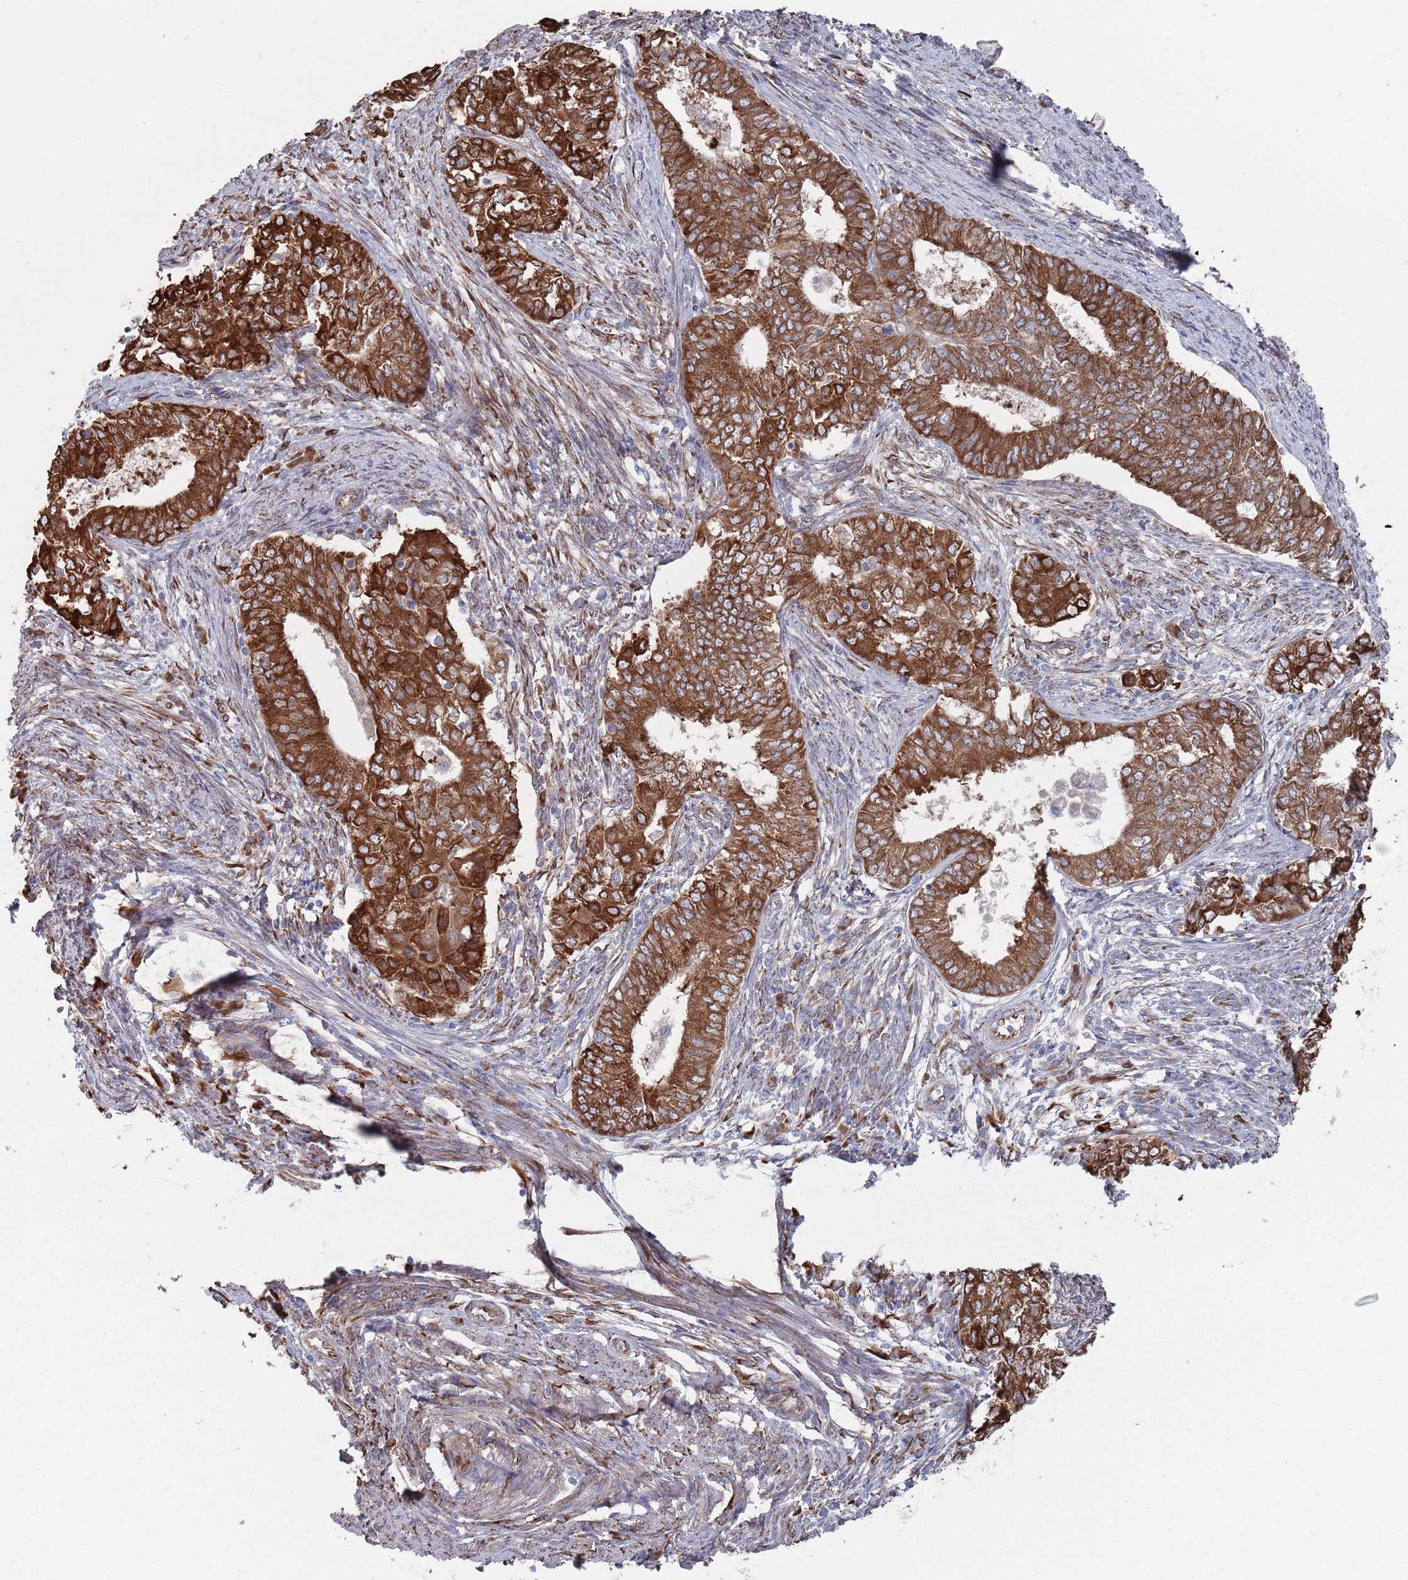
{"staining": {"intensity": "strong", "quantity": ">75%", "location": "cytoplasmic/membranous"}, "tissue": "endometrial cancer", "cell_type": "Tumor cells", "image_type": "cancer", "snomed": [{"axis": "morphology", "description": "Adenocarcinoma, NOS"}, {"axis": "topography", "description": "Endometrium"}], "caption": "The histopathology image displays immunohistochemical staining of endometrial cancer (adenocarcinoma). There is strong cytoplasmic/membranous expression is appreciated in approximately >75% of tumor cells.", "gene": "CCDC106", "patient": {"sex": "female", "age": 62}}